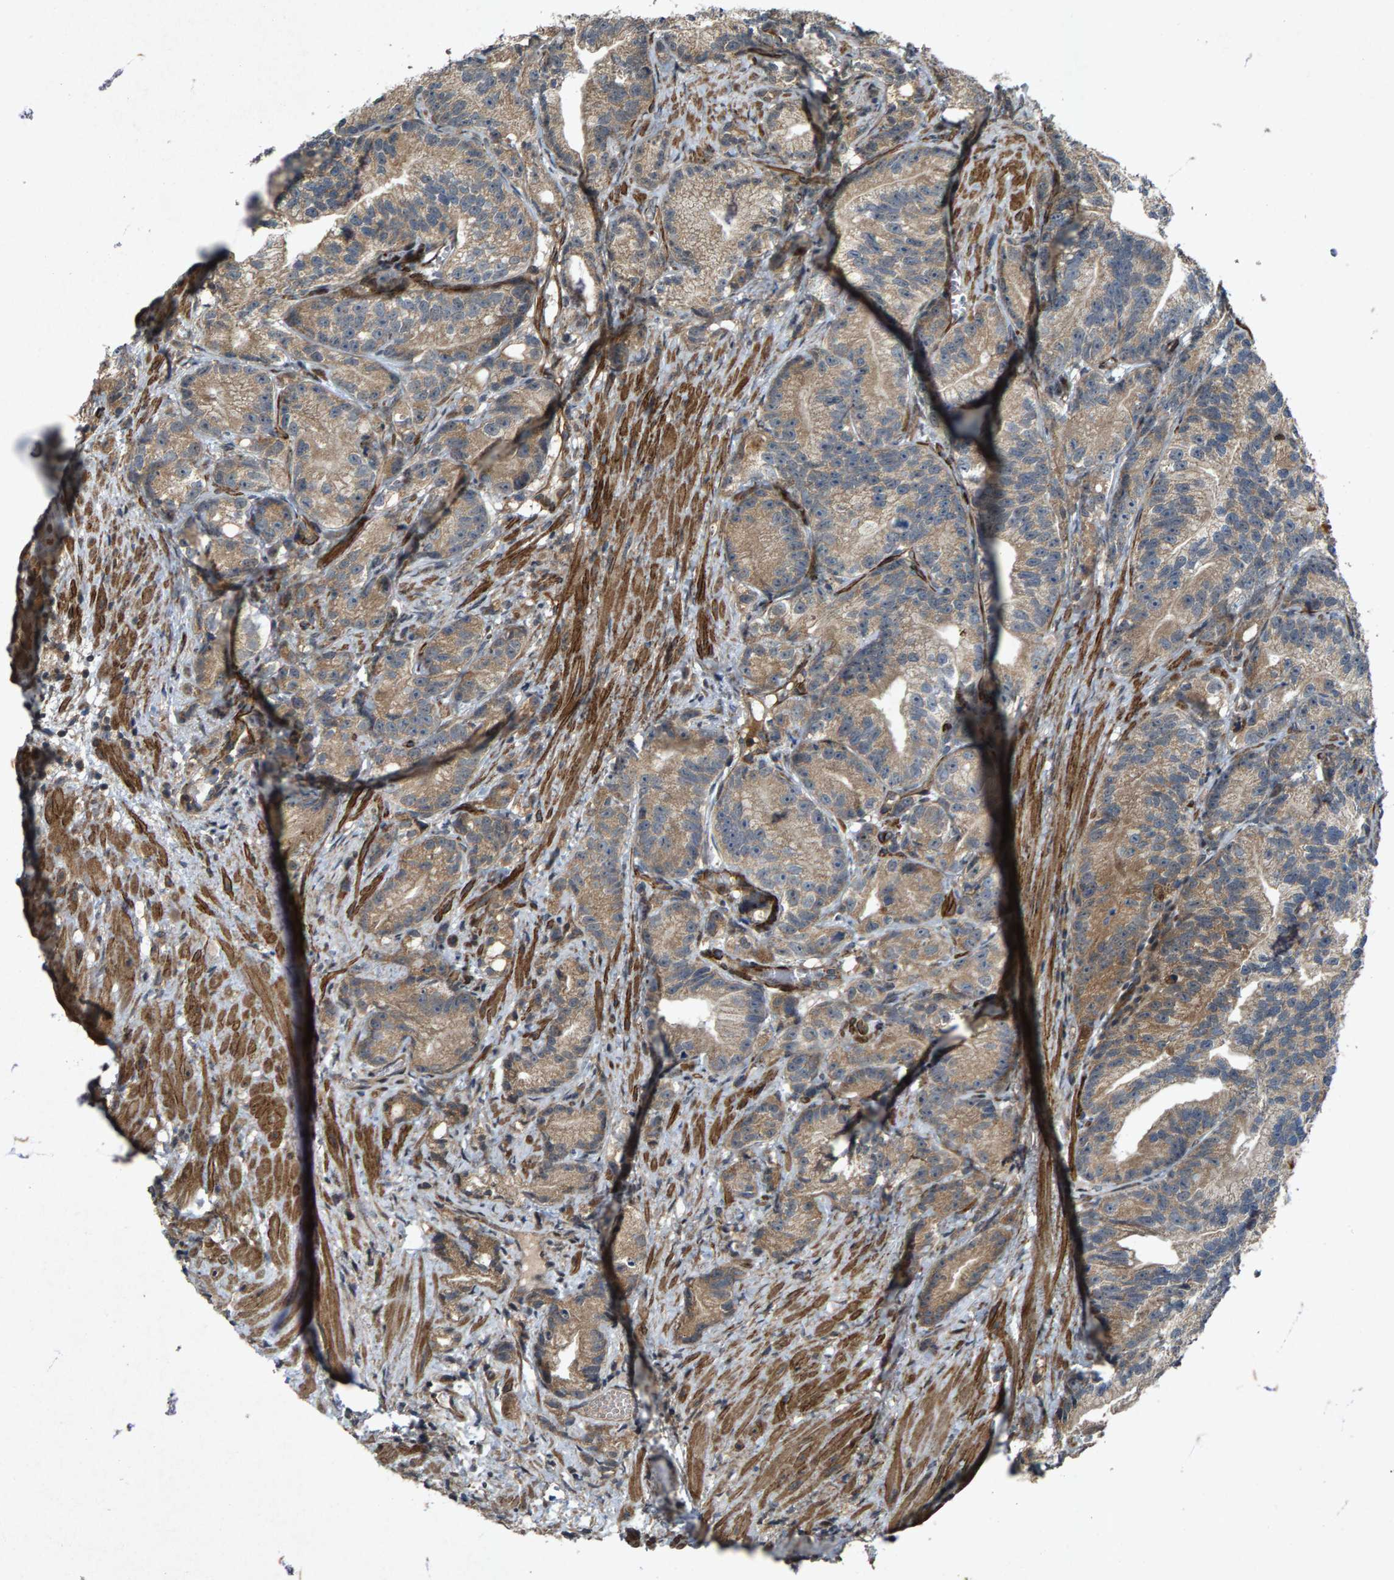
{"staining": {"intensity": "moderate", "quantity": ">75%", "location": "cytoplasmic/membranous"}, "tissue": "prostate cancer", "cell_type": "Tumor cells", "image_type": "cancer", "snomed": [{"axis": "morphology", "description": "Adenocarcinoma, Low grade"}, {"axis": "topography", "description": "Prostate"}], "caption": "DAB immunohistochemical staining of human prostate cancer demonstrates moderate cytoplasmic/membranous protein expression in approximately >75% of tumor cells.", "gene": "LRRC72", "patient": {"sex": "male", "age": 89}}